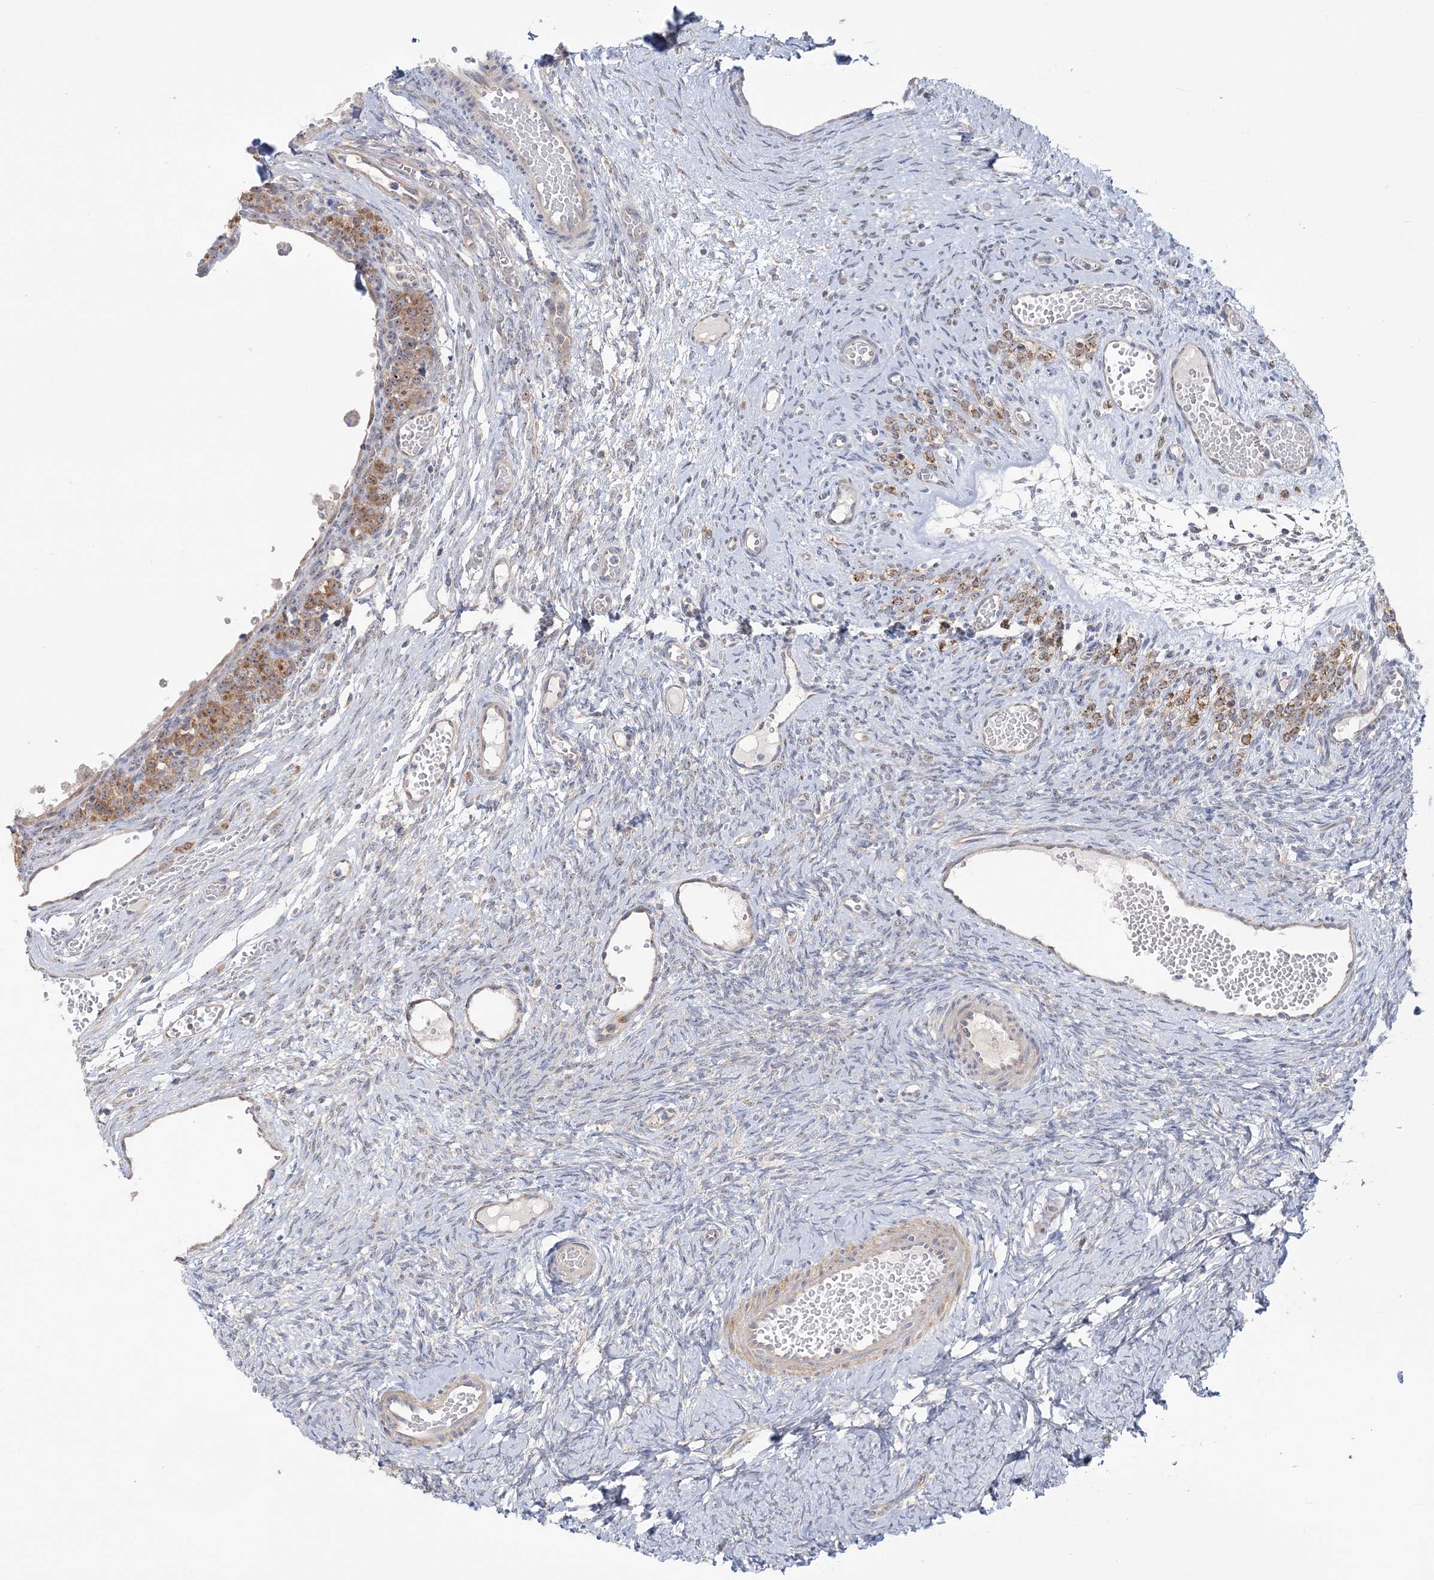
{"staining": {"intensity": "weak", "quantity": "<25%", "location": "cytoplasmic/membranous"}, "tissue": "ovary", "cell_type": "Ovarian stroma cells", "image_type": "normal", "snomed": [{"axis": "morphology", "description": "Adenocarcinoma, NOS"}, {"axis": "topography", "description": "Endometrium"}], "caption": "This is an immunohistochemistry (IHC) micrograph of benign ovary. There is no expression in ovarian stroma cells.", "gene": "MMADHC", "patient": {"sex": "female", "age": 32}}